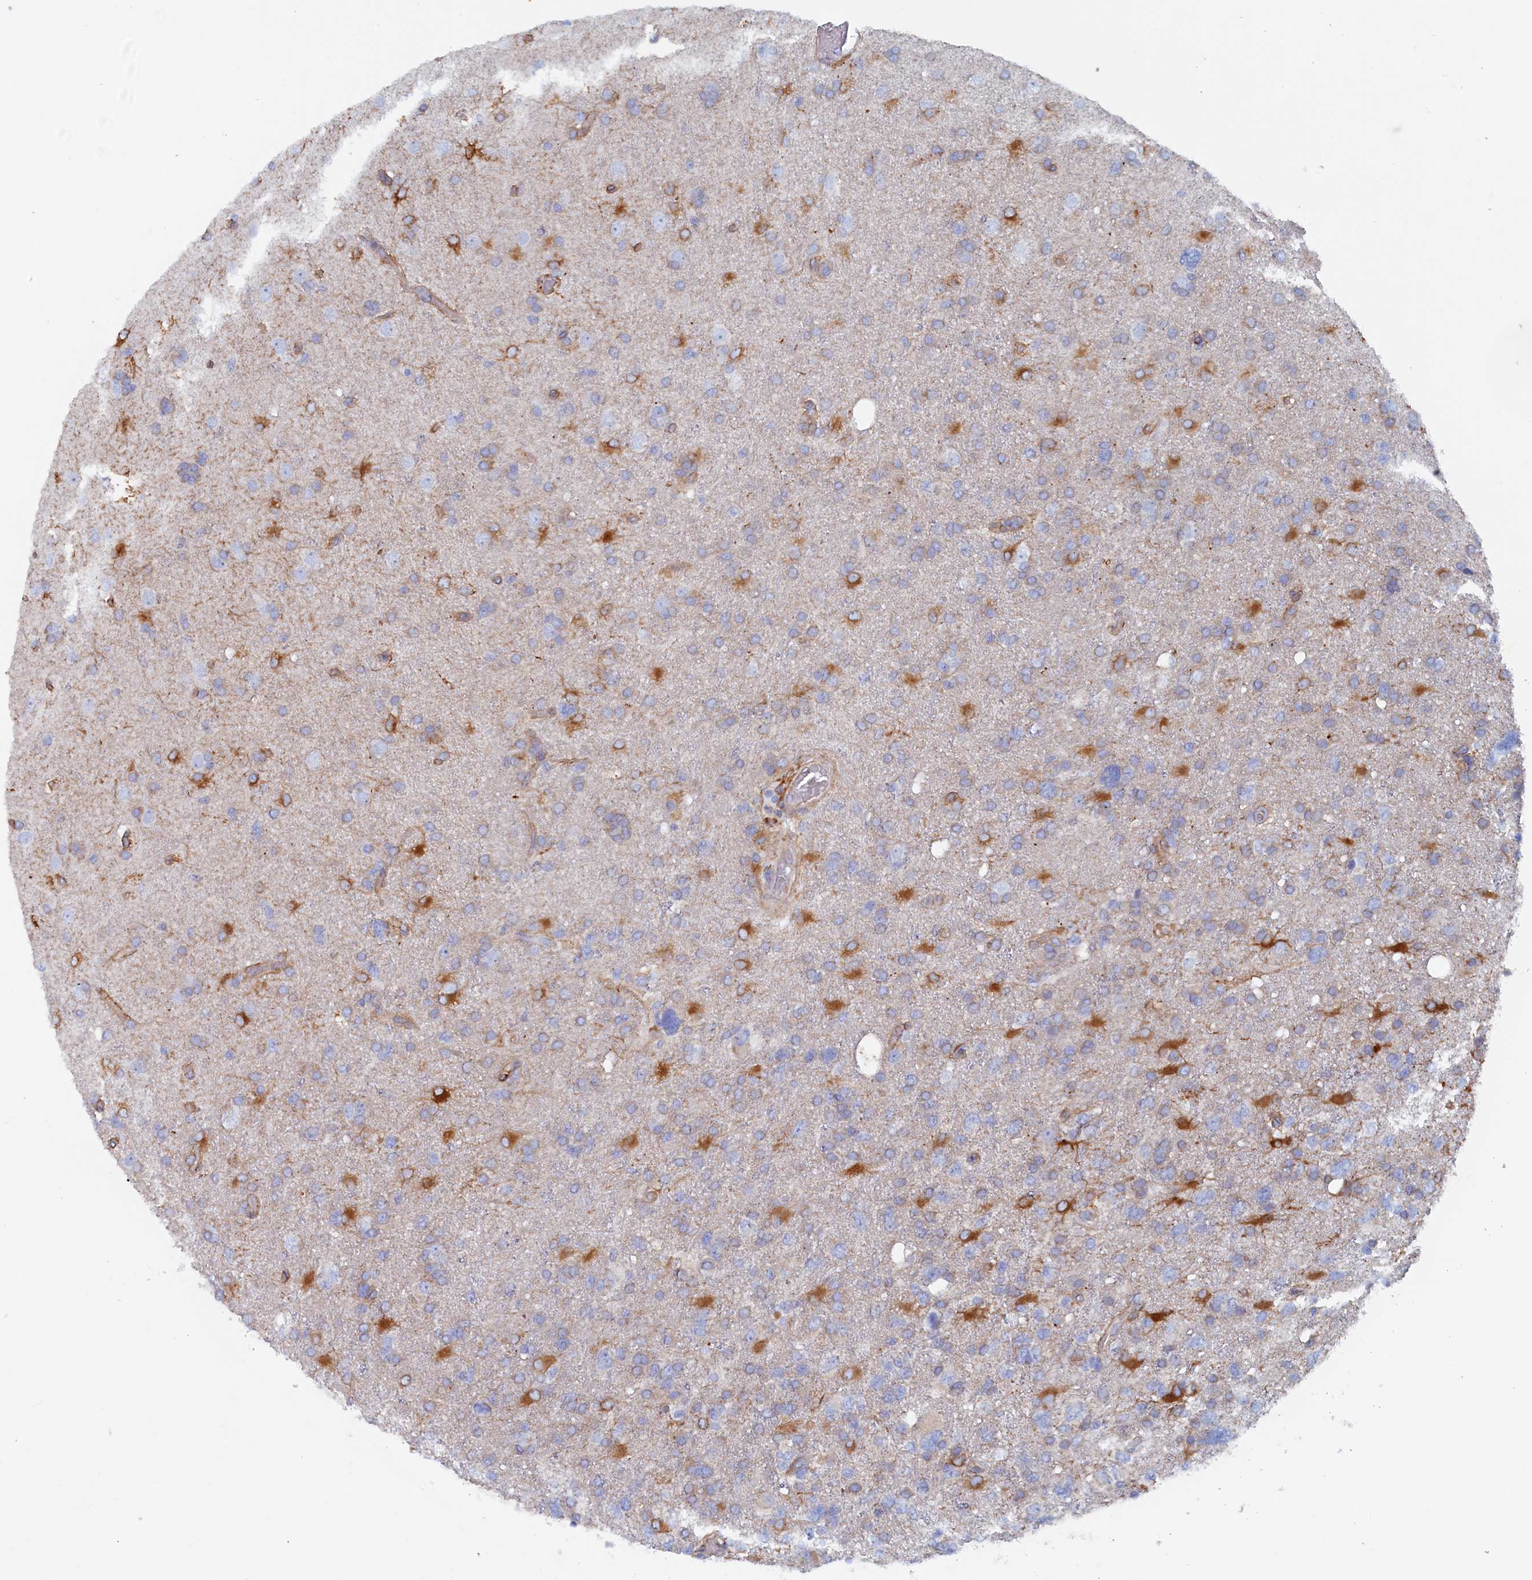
{"staining": {"intensity": "moderate", "quantity": "<25%", "location": "cytoplasmic/membranous"}, "tissue": "glioma", "cell_type": "Tumor cells", "image_type": "cancer", "snomed": [{"axis": "morphology", "description": "Glioma, malignant, High grade"}, {"axis": "topography", "description": "Brain"}], "caption": "This is a photomicrograph of immunohistochemistry (IHC) staining of glioma, which shows moderate expression in the cytoplasmic/membranous of tumor cells.", "gene": "COG7", "patient": {"sex": "male", "age": 61}}